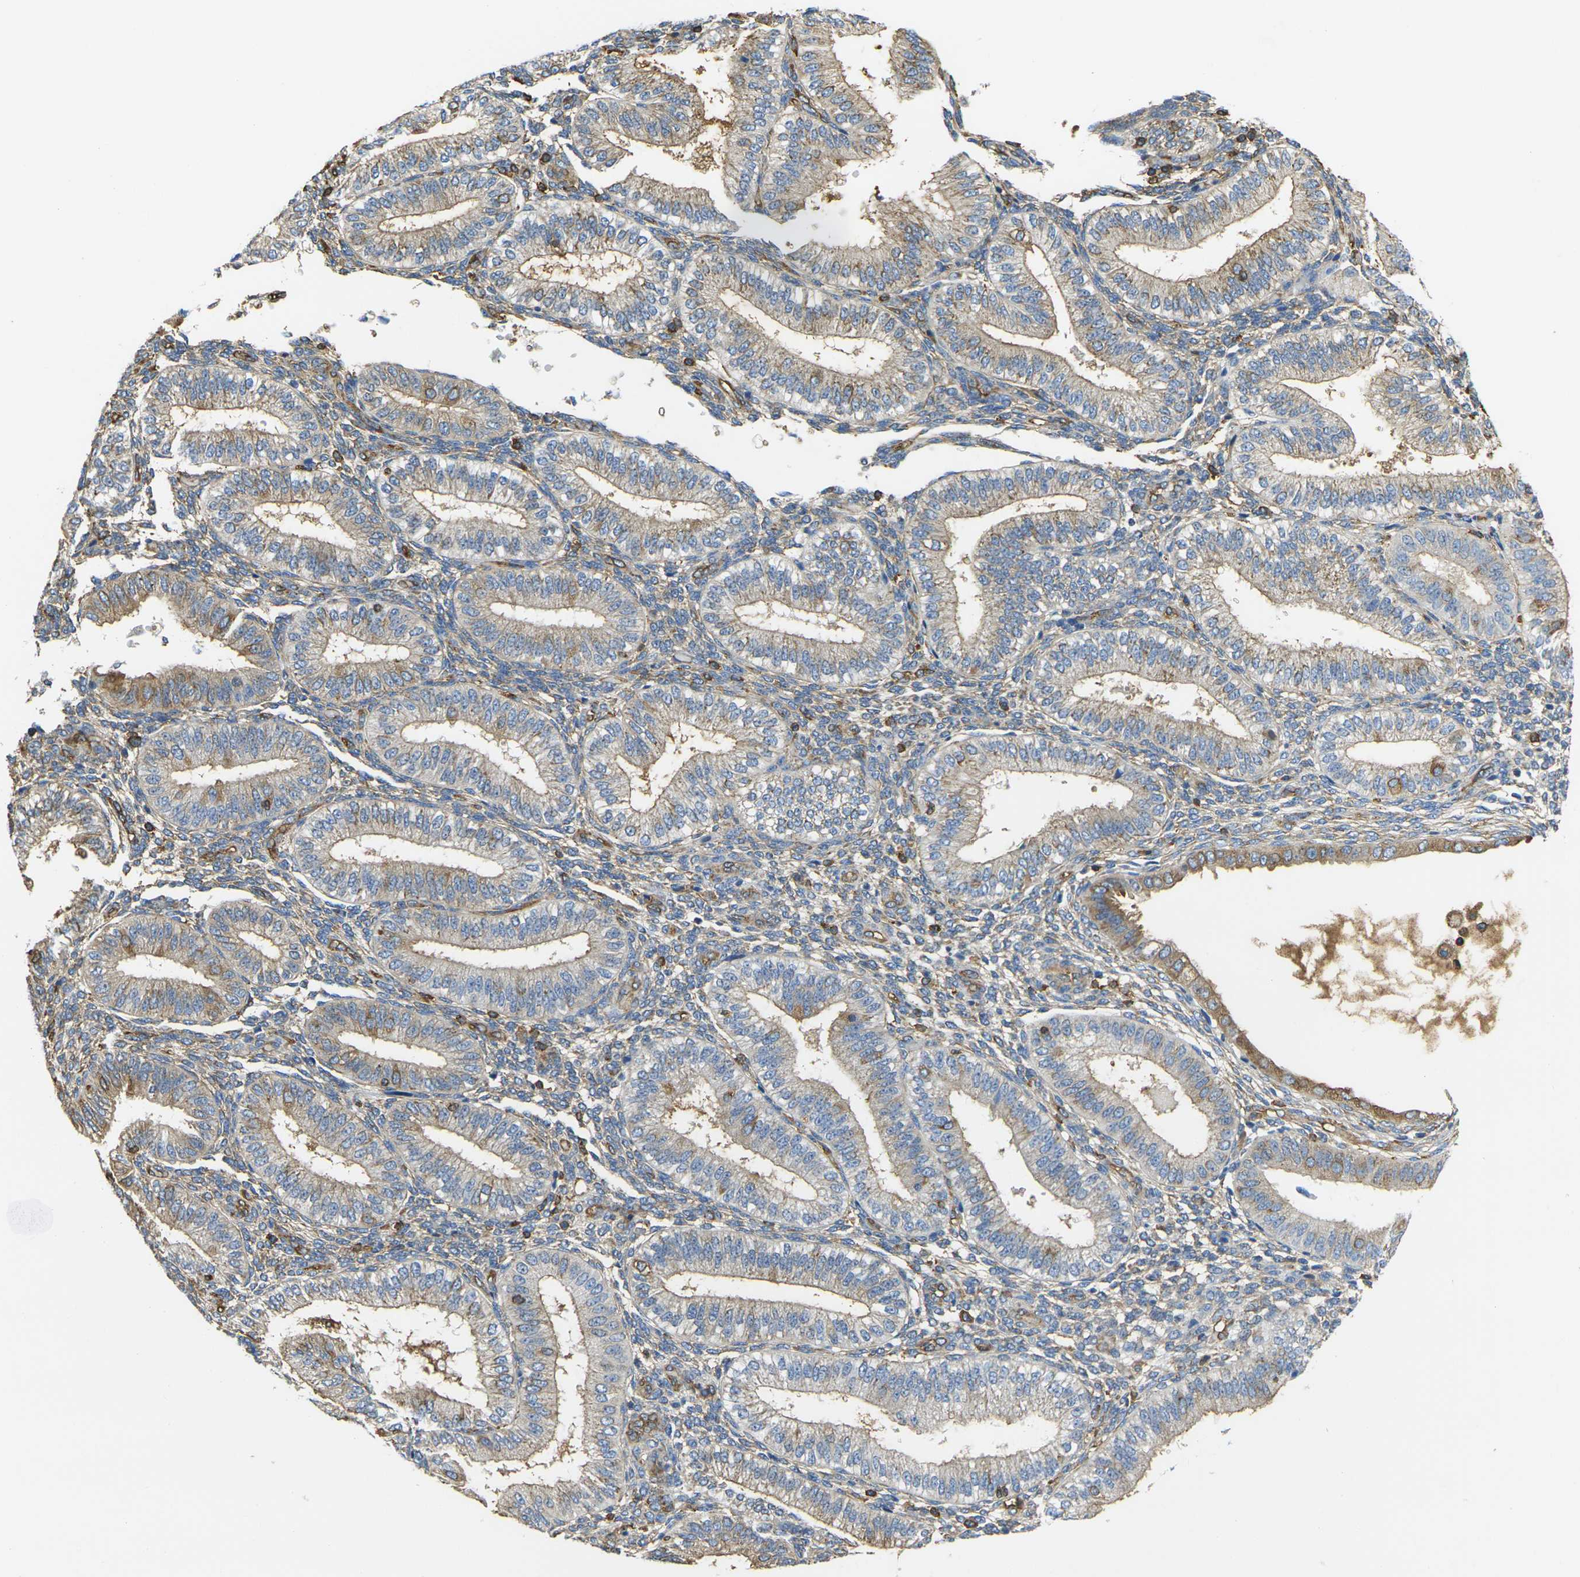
{"staining": {"intensity": "weak", "quantity": "25%-75%", "location": "cytoplasmic/membranous"}, "tissue": "endometrium", "cell_type": "Cells in endometrial stroma", "image_type": "normal", "snomed": [{"axis": "morphology", "description": "Normal tissue, NOS"}, {"axis": "topography", "description": "Endometrium"}], "caption": "Brown immunohistochemical staining in normal human endometrium displays weak cytoplasmic/membranous staining in approximately 25%-75% of cells in endometrial stroma. (IHC, brightfield microscopy, high magnification).", "gene": "FAM110D", "patient": {"sex": "female", "age": 39}}